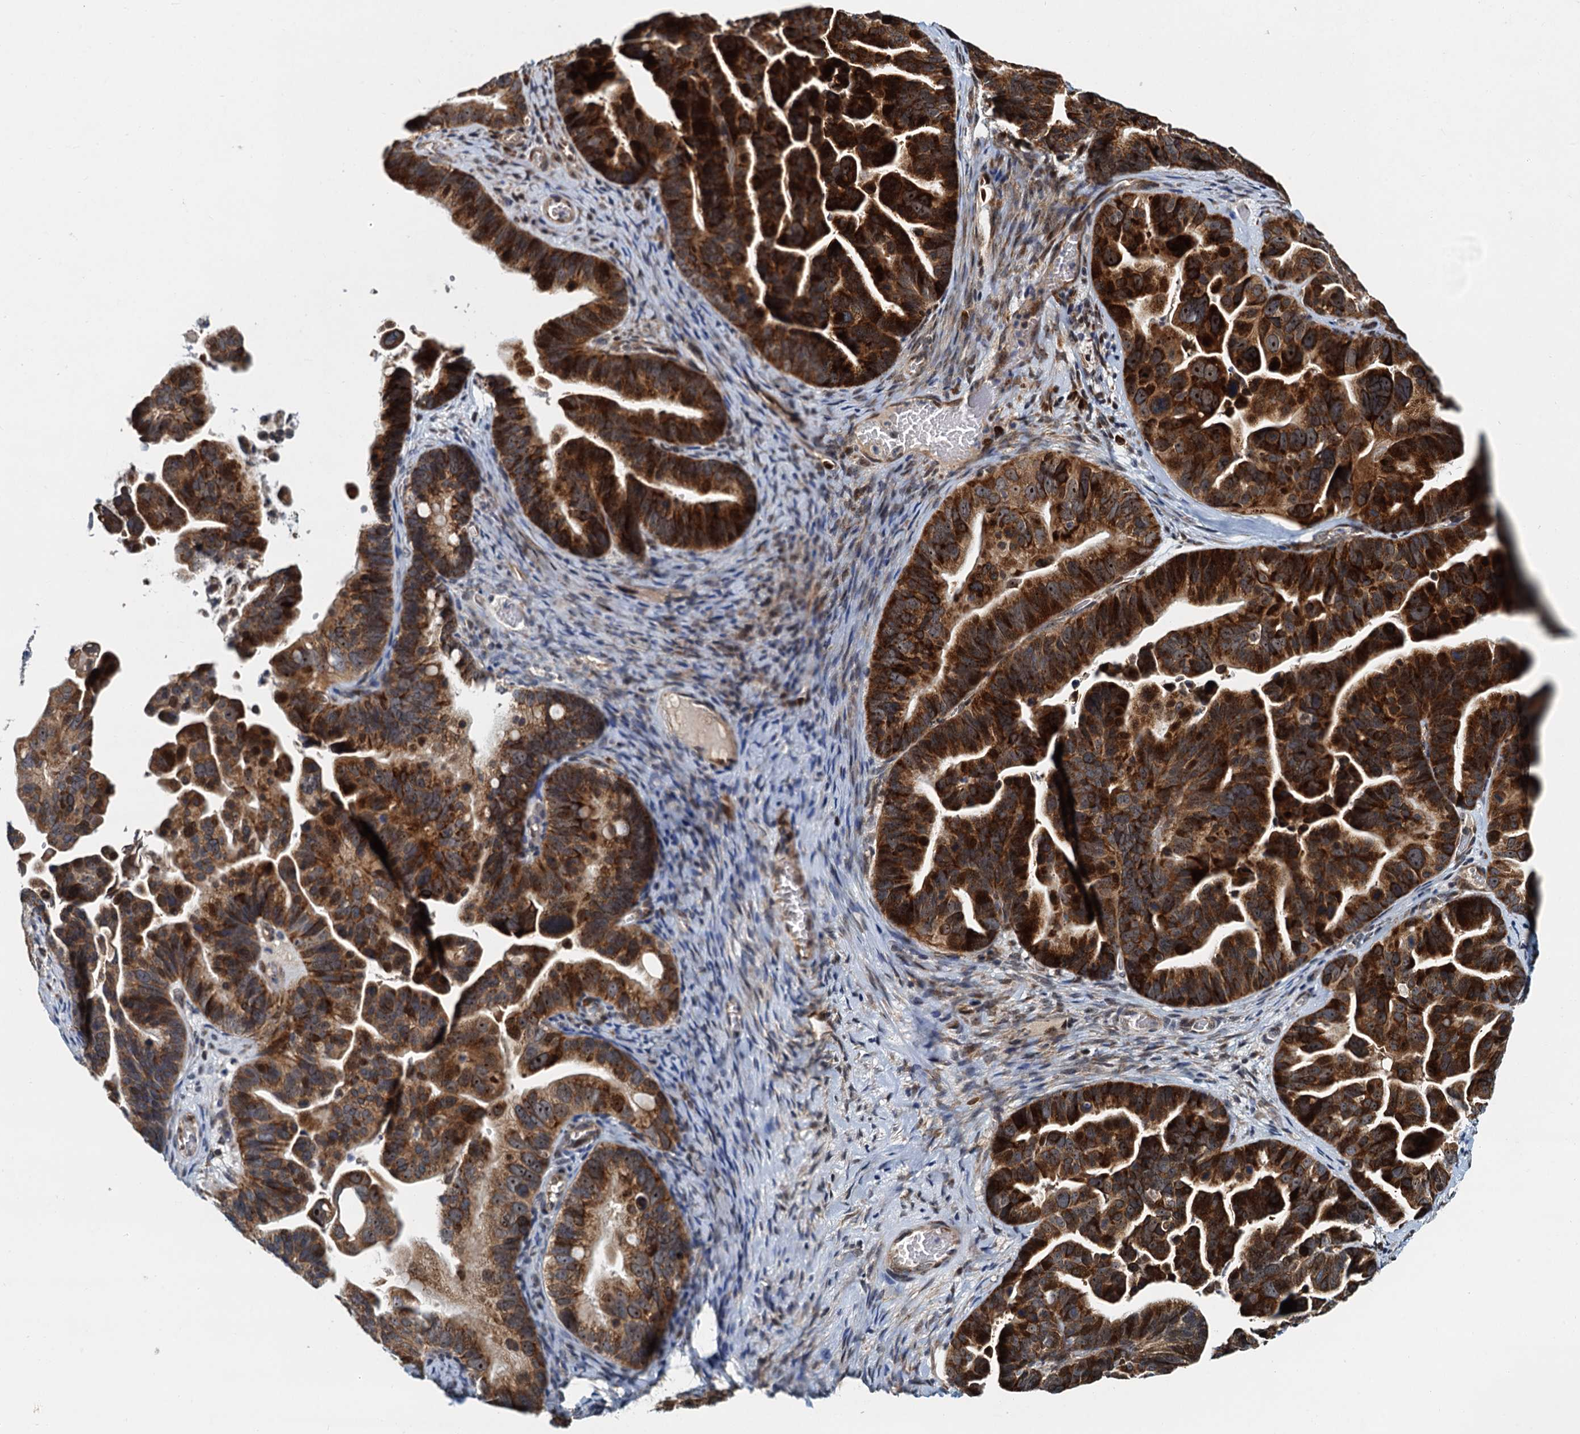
{"staining": {"intensity": "strong", "quantity": ">75%", "location": "cytoplasmic/membranous,nuclear"}, "tissue": "ovarian cancer", "cell_type": "Tumor cells", "image_type": "cancer", "snomed": [{"axis": "morphology", "description": "Cystadenocarcinoma, serous, NOS"}, {"axis": "topography", "description": "Ovary"}], "caption": "The micrograph displays staining of ovarian cancer, revealing strong cytoplasmic/membranous and nuclear protein expression (brown color) within tumor cells.", "gene": "DNAJC21", "patient": {"sex": "female", "age": 56}}